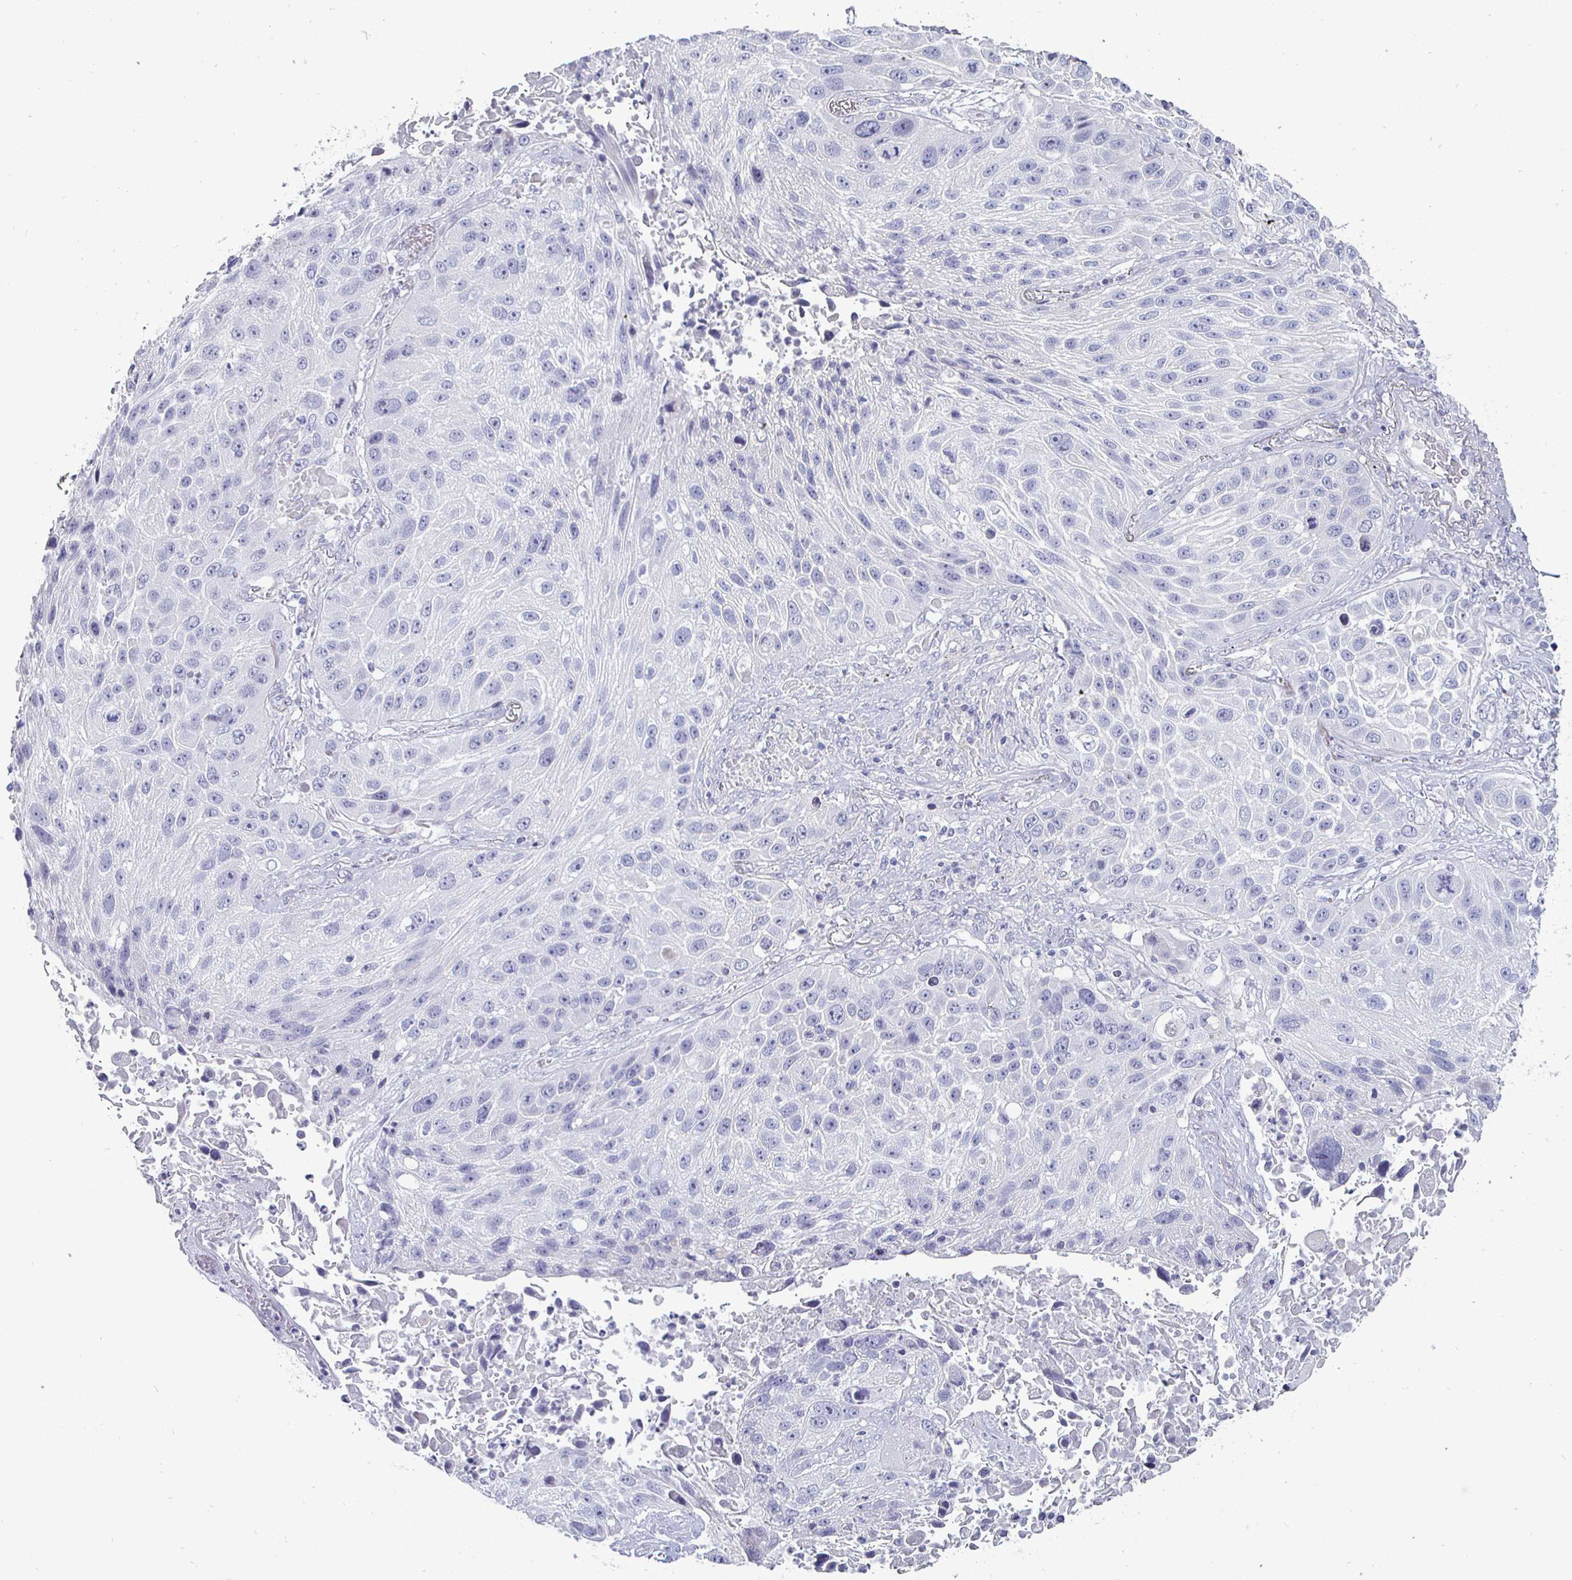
{"staining": {"intensity": "negative", "quantity": "none", "location": "none"}, "tissue": "lung cancer", "cell_type": "Tumor cells", "image_type": "cancer", "snomed": [{"axis": "morphology", "description": "Normal morphology"}, {"axis": "morphology", "description": "Squamous cell carcinoma, NOS"}, {"axis": "topography", "description": "Lymph node"}, {"axis": "topography", "description": "Lung"}], "caption": "Tumor cells show no significant protein staining in lung squamous cell carcinoma. (DAB immunohistochemistry with hematoxylin counter stain).", "gene": "ENPP1", "patient": {"sex": "male", "age": 67}}